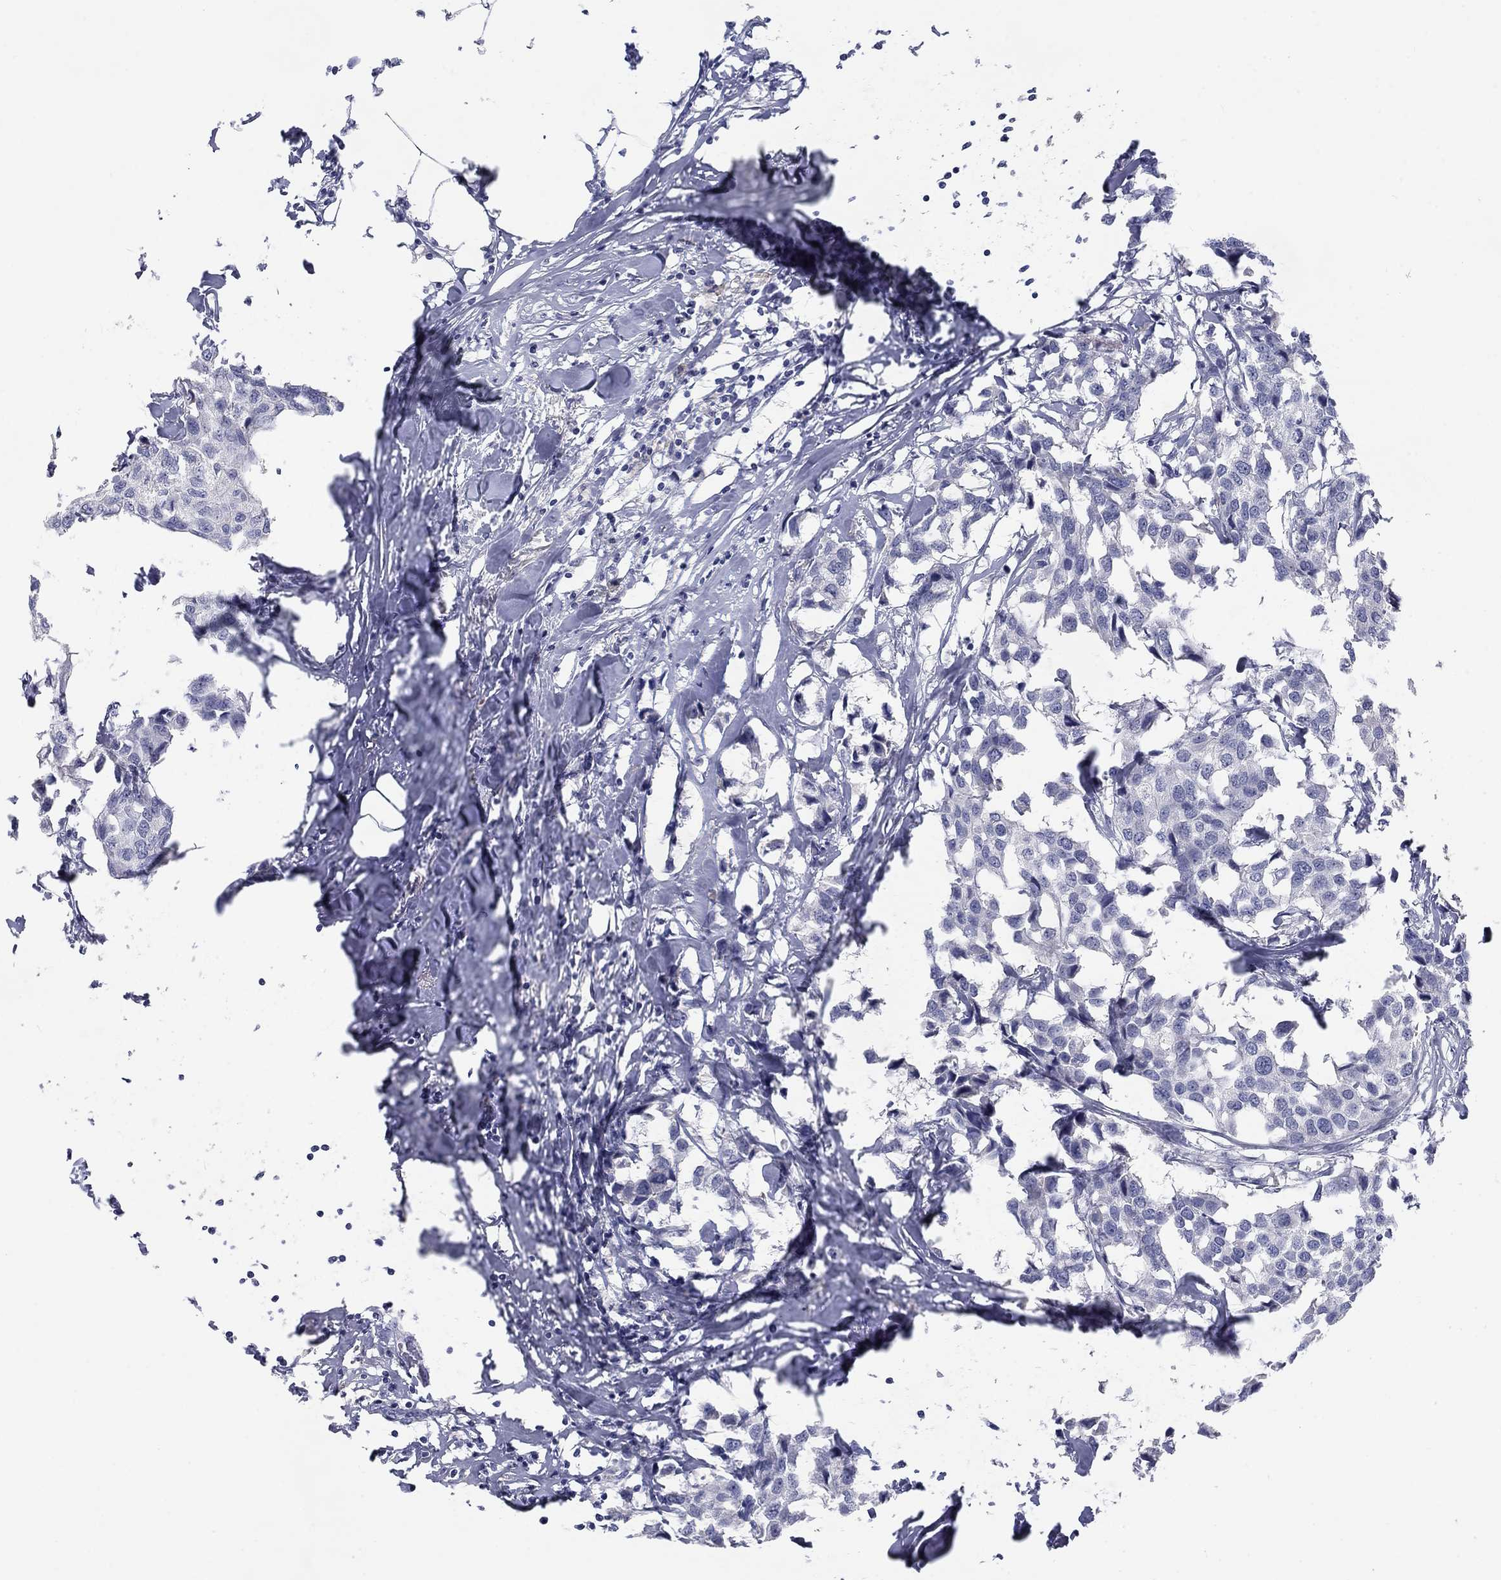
{"staining": {"intensity": "negative", "quantity": "none", "location": "none"}, "tissue": "breast cancer", "cell_type": "Tumor cells", "image_type": "cancer", "snomed": [{"axis": "morphology", "description": "Duct carcinoma"}, {"axis": "topography", "description": "Breast"}], "caption": "Tumor cells show no significant protein staining in breast cancer (intraductal carcinoma). (DAB immunohistochemistry with hematoxylin counter stain).", "gene": "CALB1", "patient": {"sex": "female", "age": 80}}